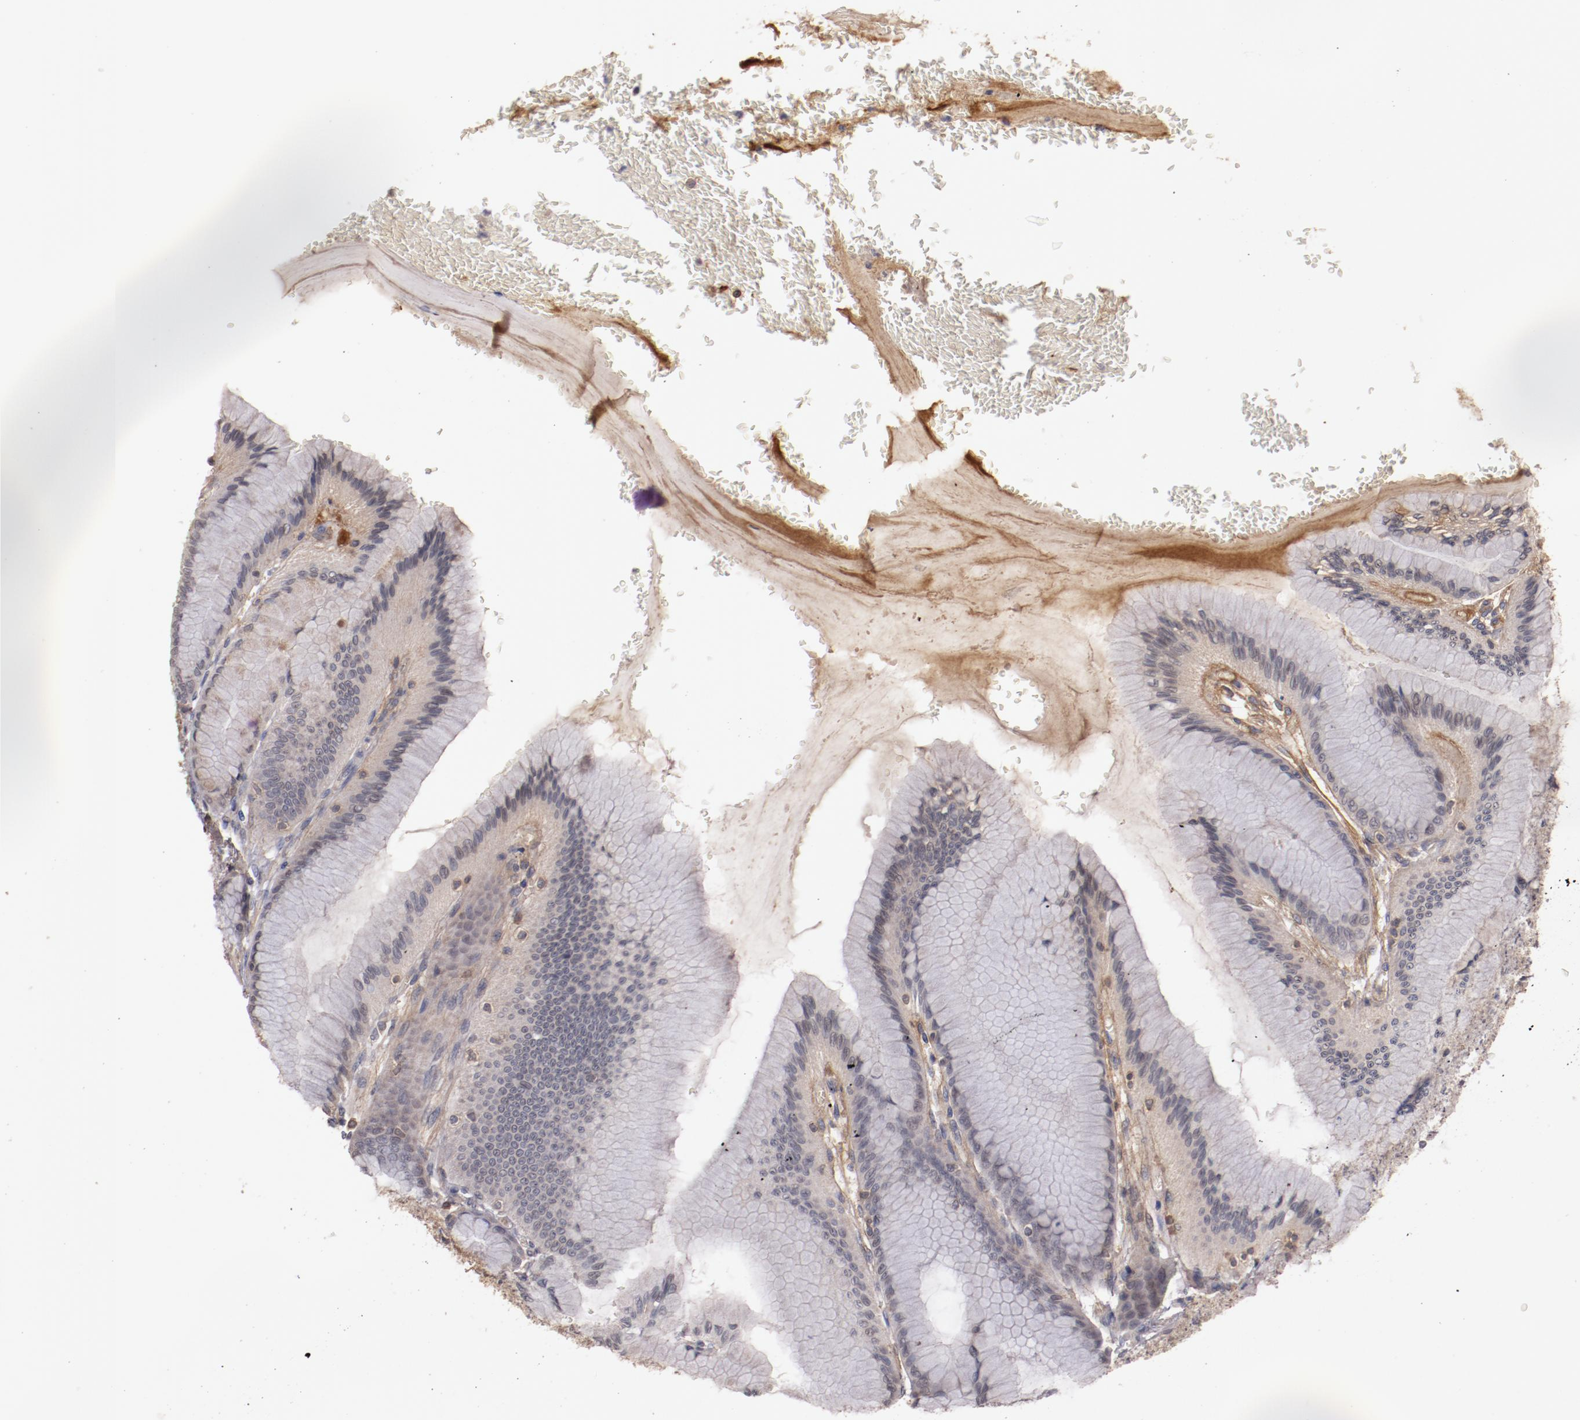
{"staining": {"intensity": "negative", "quantity": "none", "location": "none"}, "tissue": "stomach", "cell_type": "Glandular cells", "image_type": "normal", "snomed": [{"axis": "morphology", "description": "Normal tissue, NOS"}, {"axis": "morphology", "description": "Adenocarcinoma, NOS"}, {"axis": "topography", "description": "Stomach"}, {"axis": "topography", "description": "Stomach, lower"}], "caption": "Stomach stained for a protein using immunohistochemistry (IHC) reveals no expression glandular cells.", "gene": "MBL2", "patient": {"sex": "female", "age": 65}}